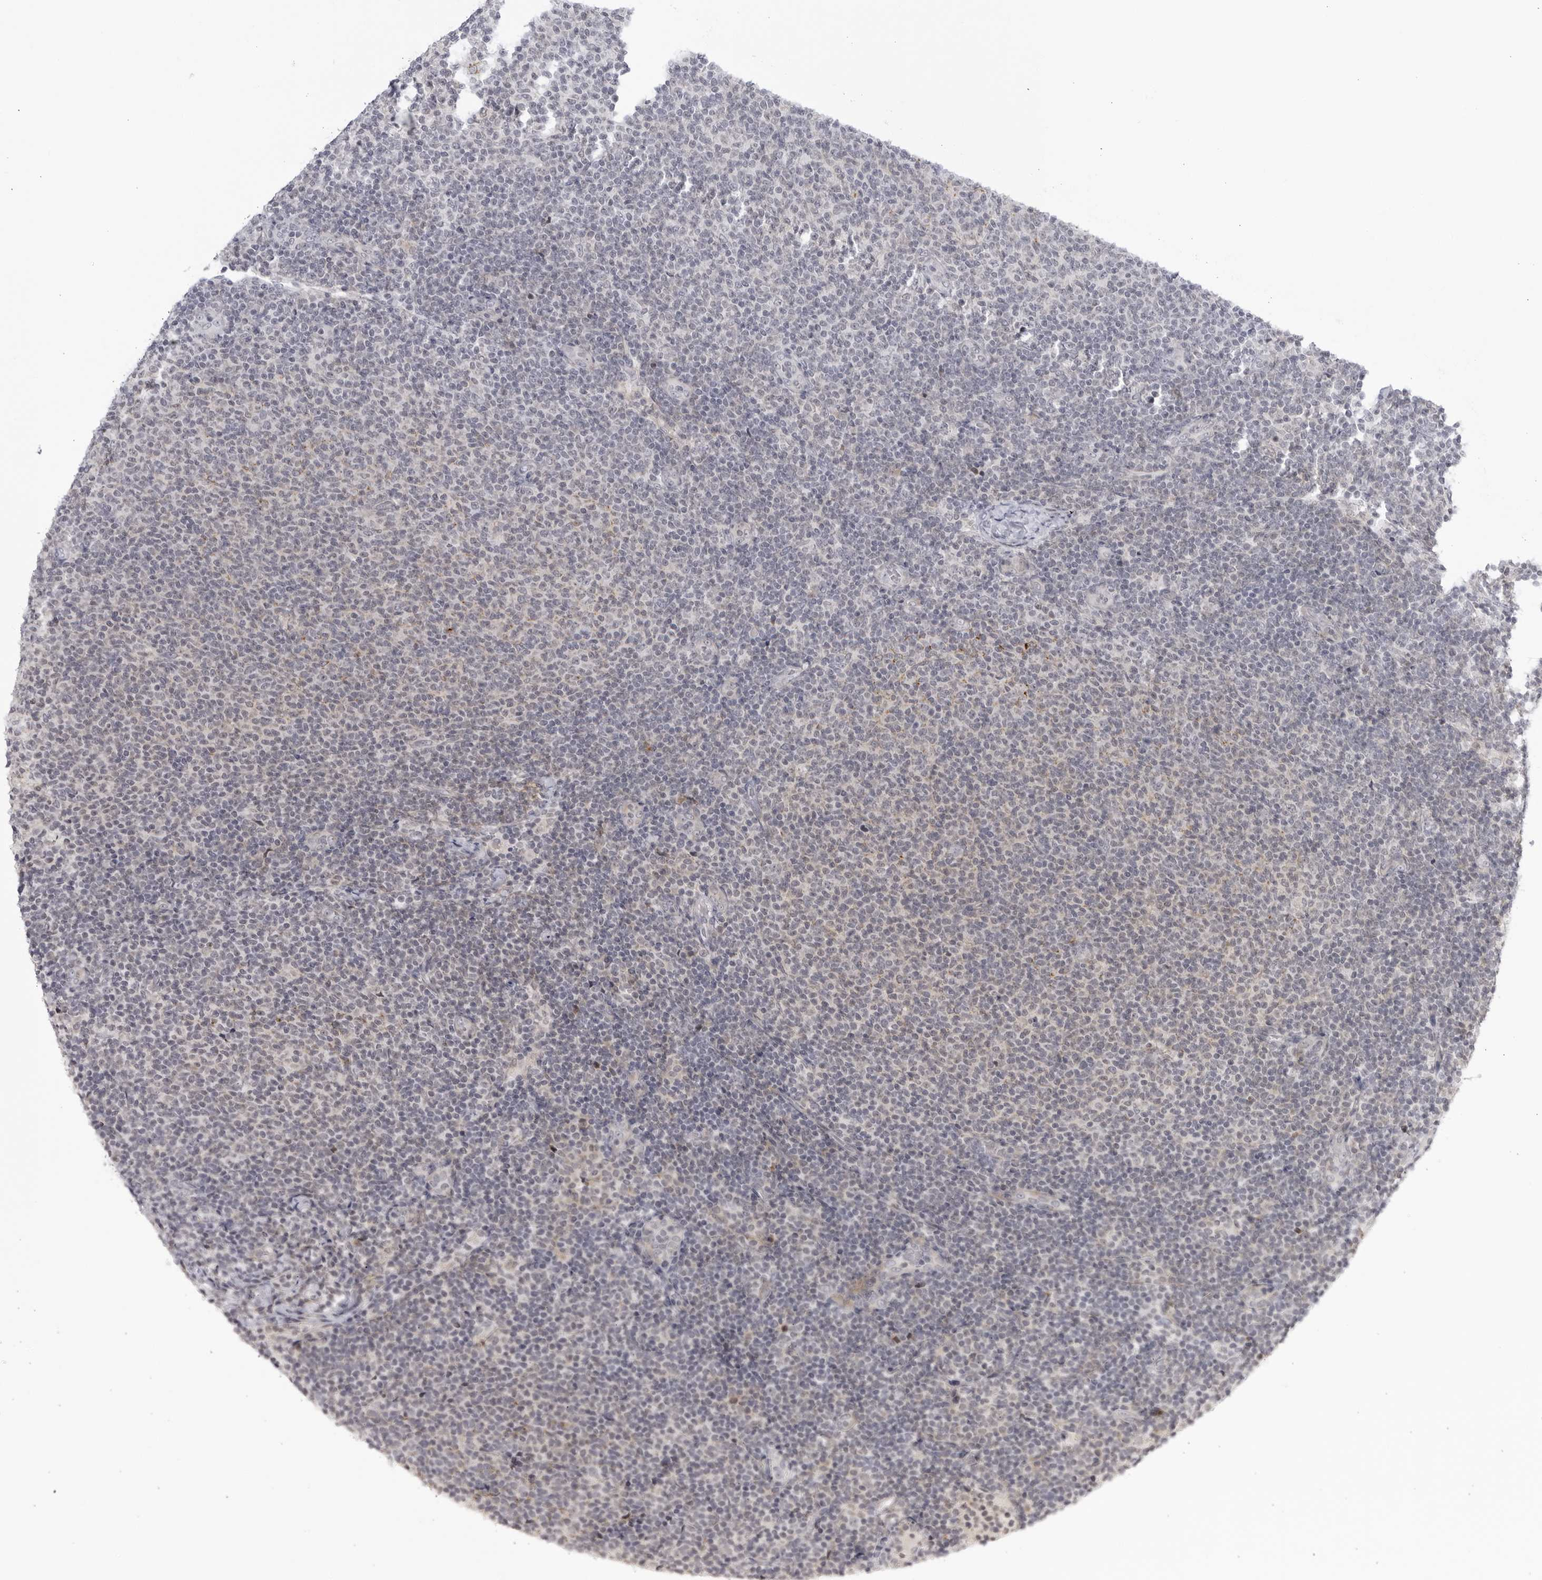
{"staining": {"intensity": "negative", "quantity": "none", "location": "none"}, "tissue": "lymphoma", "cell_type": "Tumor cells", "image_type": "cancer", "snomed": [{"axis": "morphology", "description": "Malignant lymphoma, non-Hodgkin's type, Low grade"}, {"axis": "topography", "description": "Lymph node"}], "caption": "Immunohistochemistry micrograph of neoplastic tissue: human low-grade malignant lymphoma, non-Hodgkin's type stained with DAB shows no significant protein staining in tumor cells. Brightfield microscopy of immunohistochemistry stained with DAB (brown) and hematoxylin (blue), captured at high magnification.", "gene": "CNBD1", "patient": {"sex": "male", "age": 66}}